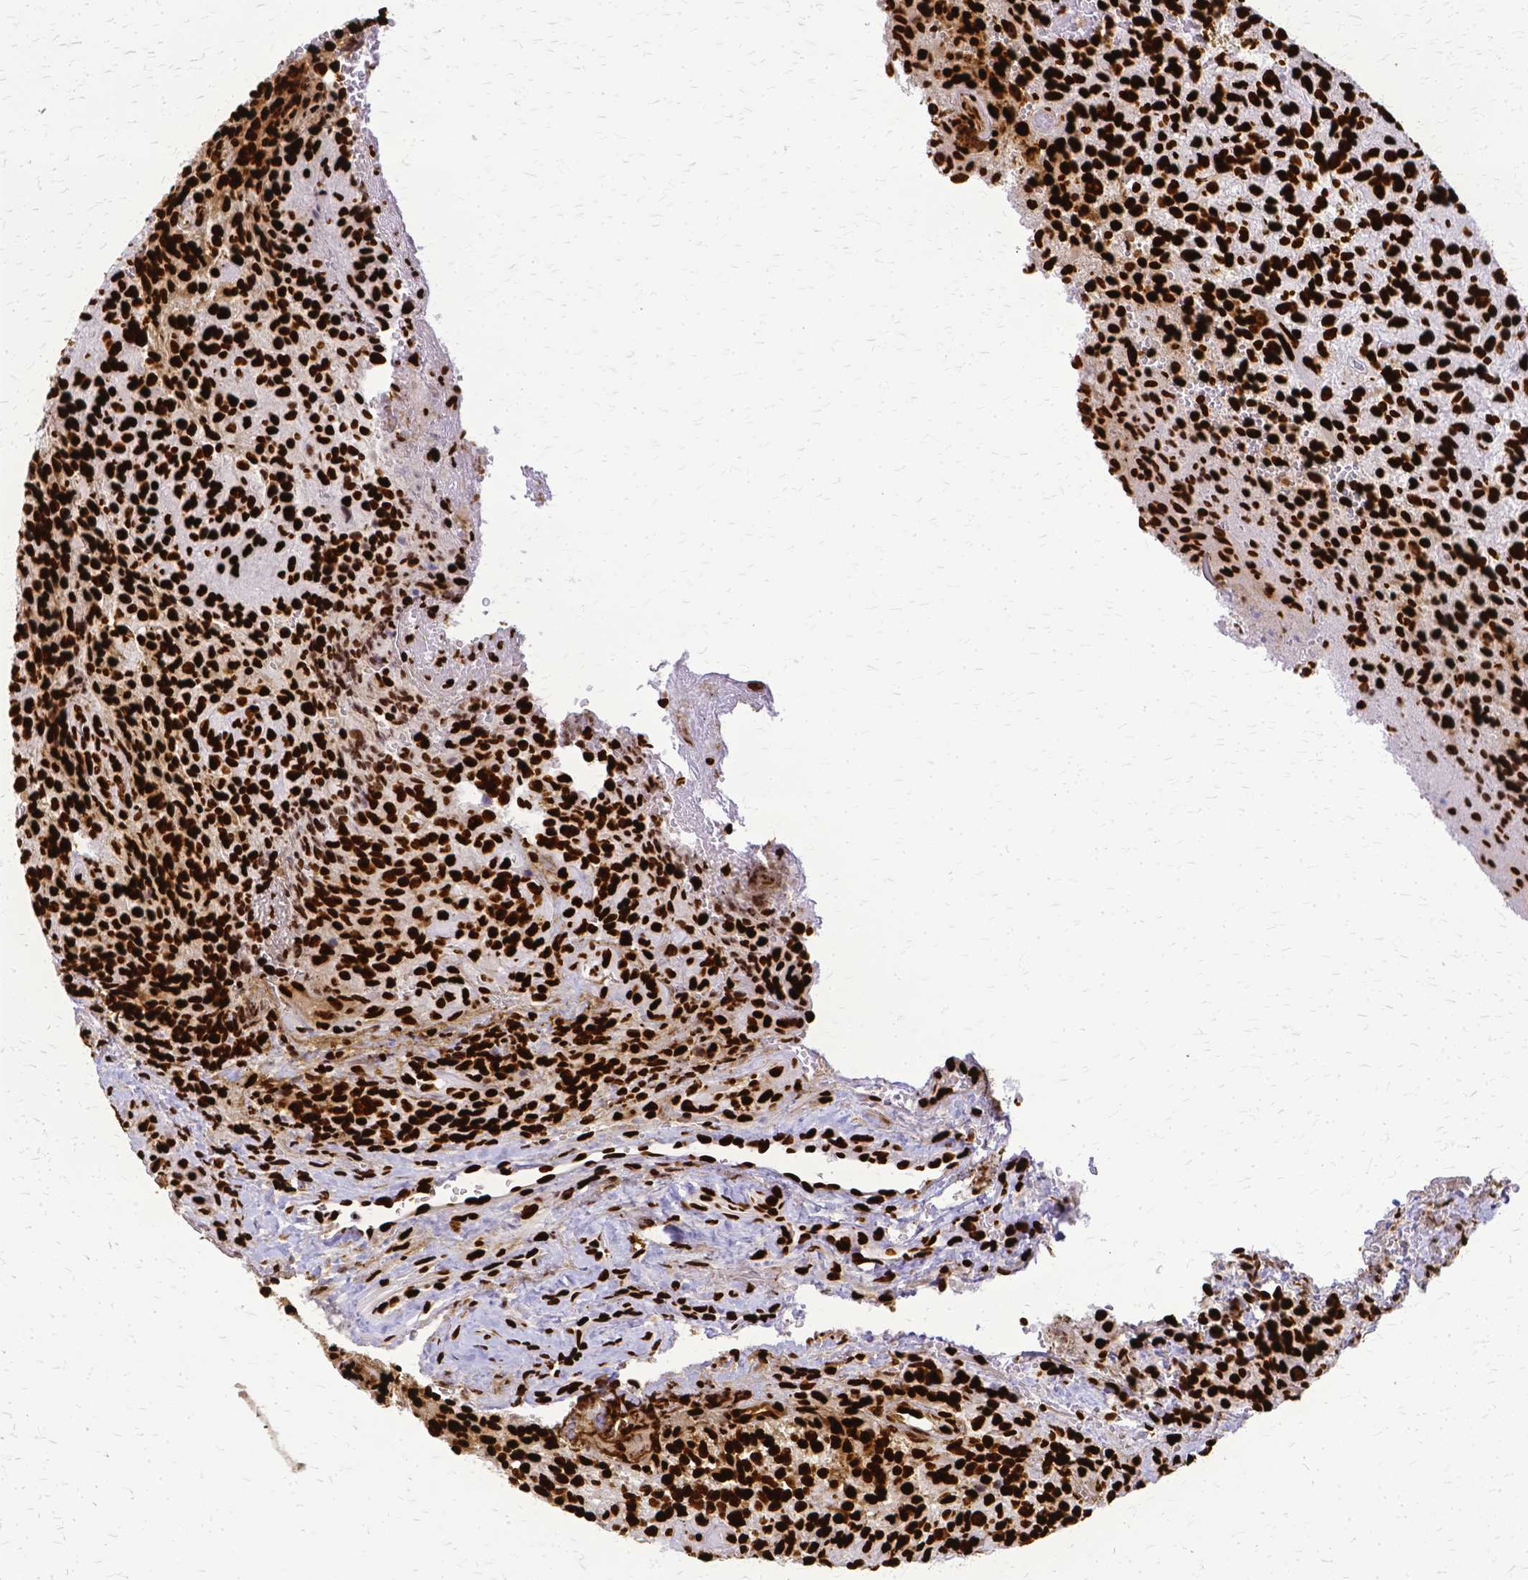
{"staining": {"intensity": "strong", "quantity": ">75%", "location": "nuclear"}, "tissue": "glioma", "cell_type": "Tumor cells", "image_type": "cancer", "snomed": [{"axis": "morphology", "description": "Normal tissue, NOS"}, {"axis": "morphology", "description": "Glioma, malignant, High grade"}, {"axis": "topography", "description": "Cerebral cortex"}], "caption": "Protein staining demonstrates strong nuclear staining in approximately >75% of tumor cells in malignant glioma (high-grade).", "gene": "SFPQ", "patient": {"sex": "male", "age": 56}}